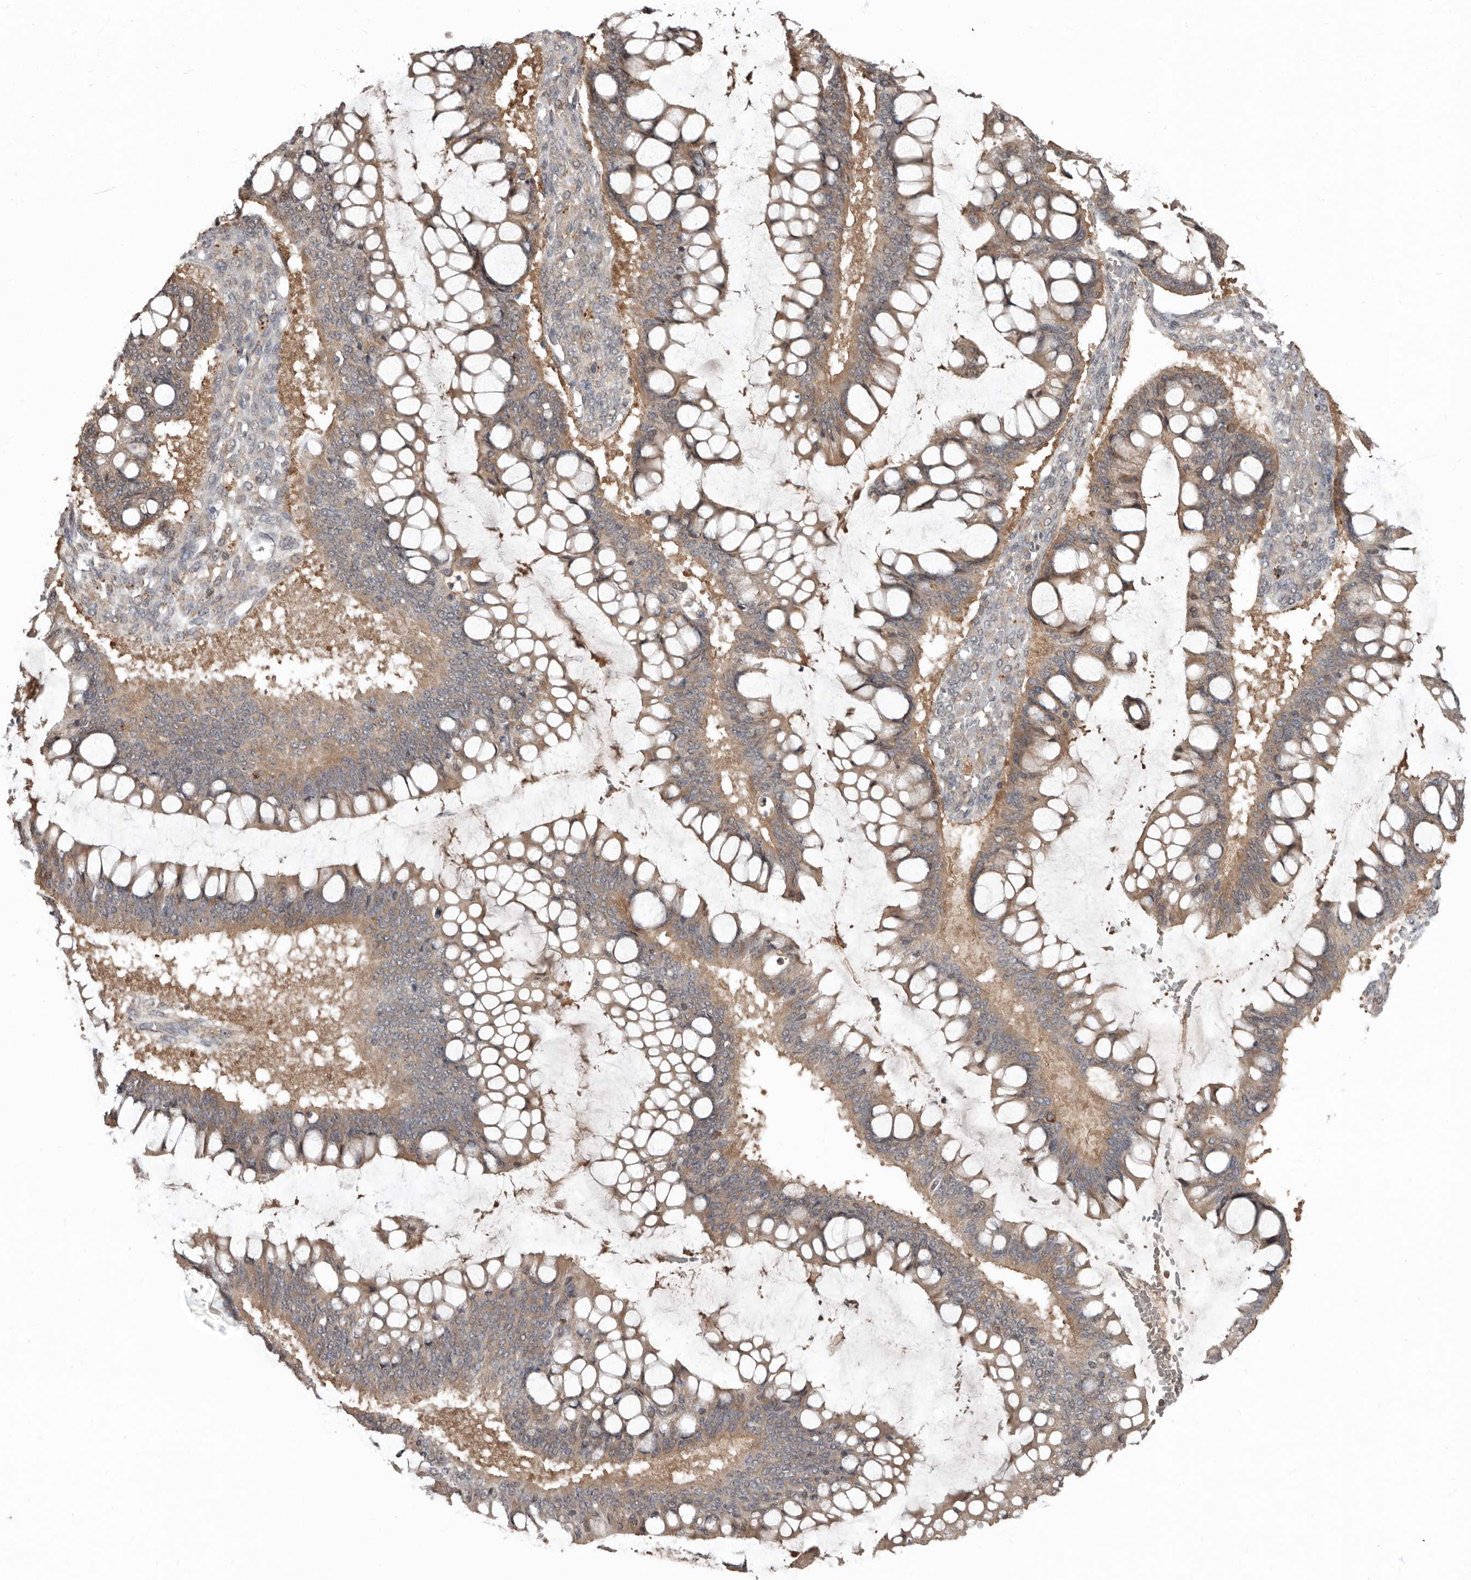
{"staining": {"intensity": "weak", "quantity": "25%-75%", "location": "cytoplasmic/membranous"}, "tissue": "ovarian cancer", "cell_type": "Tumor cells", "image_type": "cancer", "snomed": [{"axis": "morphology", "description": "Cystadenocarcinoma, mucinous, NOS"}, {"axis": "topography", "description": "Ovary"}], "caption": "A histopathology image showing weak cytoplasmic/membranous positivity in approximately 25%-75% of tumor cells in ovarian cancer (mucinous cystadenocarcinoma), as visualized by brown immunohistochemical staining.", "gene": "LRGUK", "patient": {"sex": "female", "age": 73}}